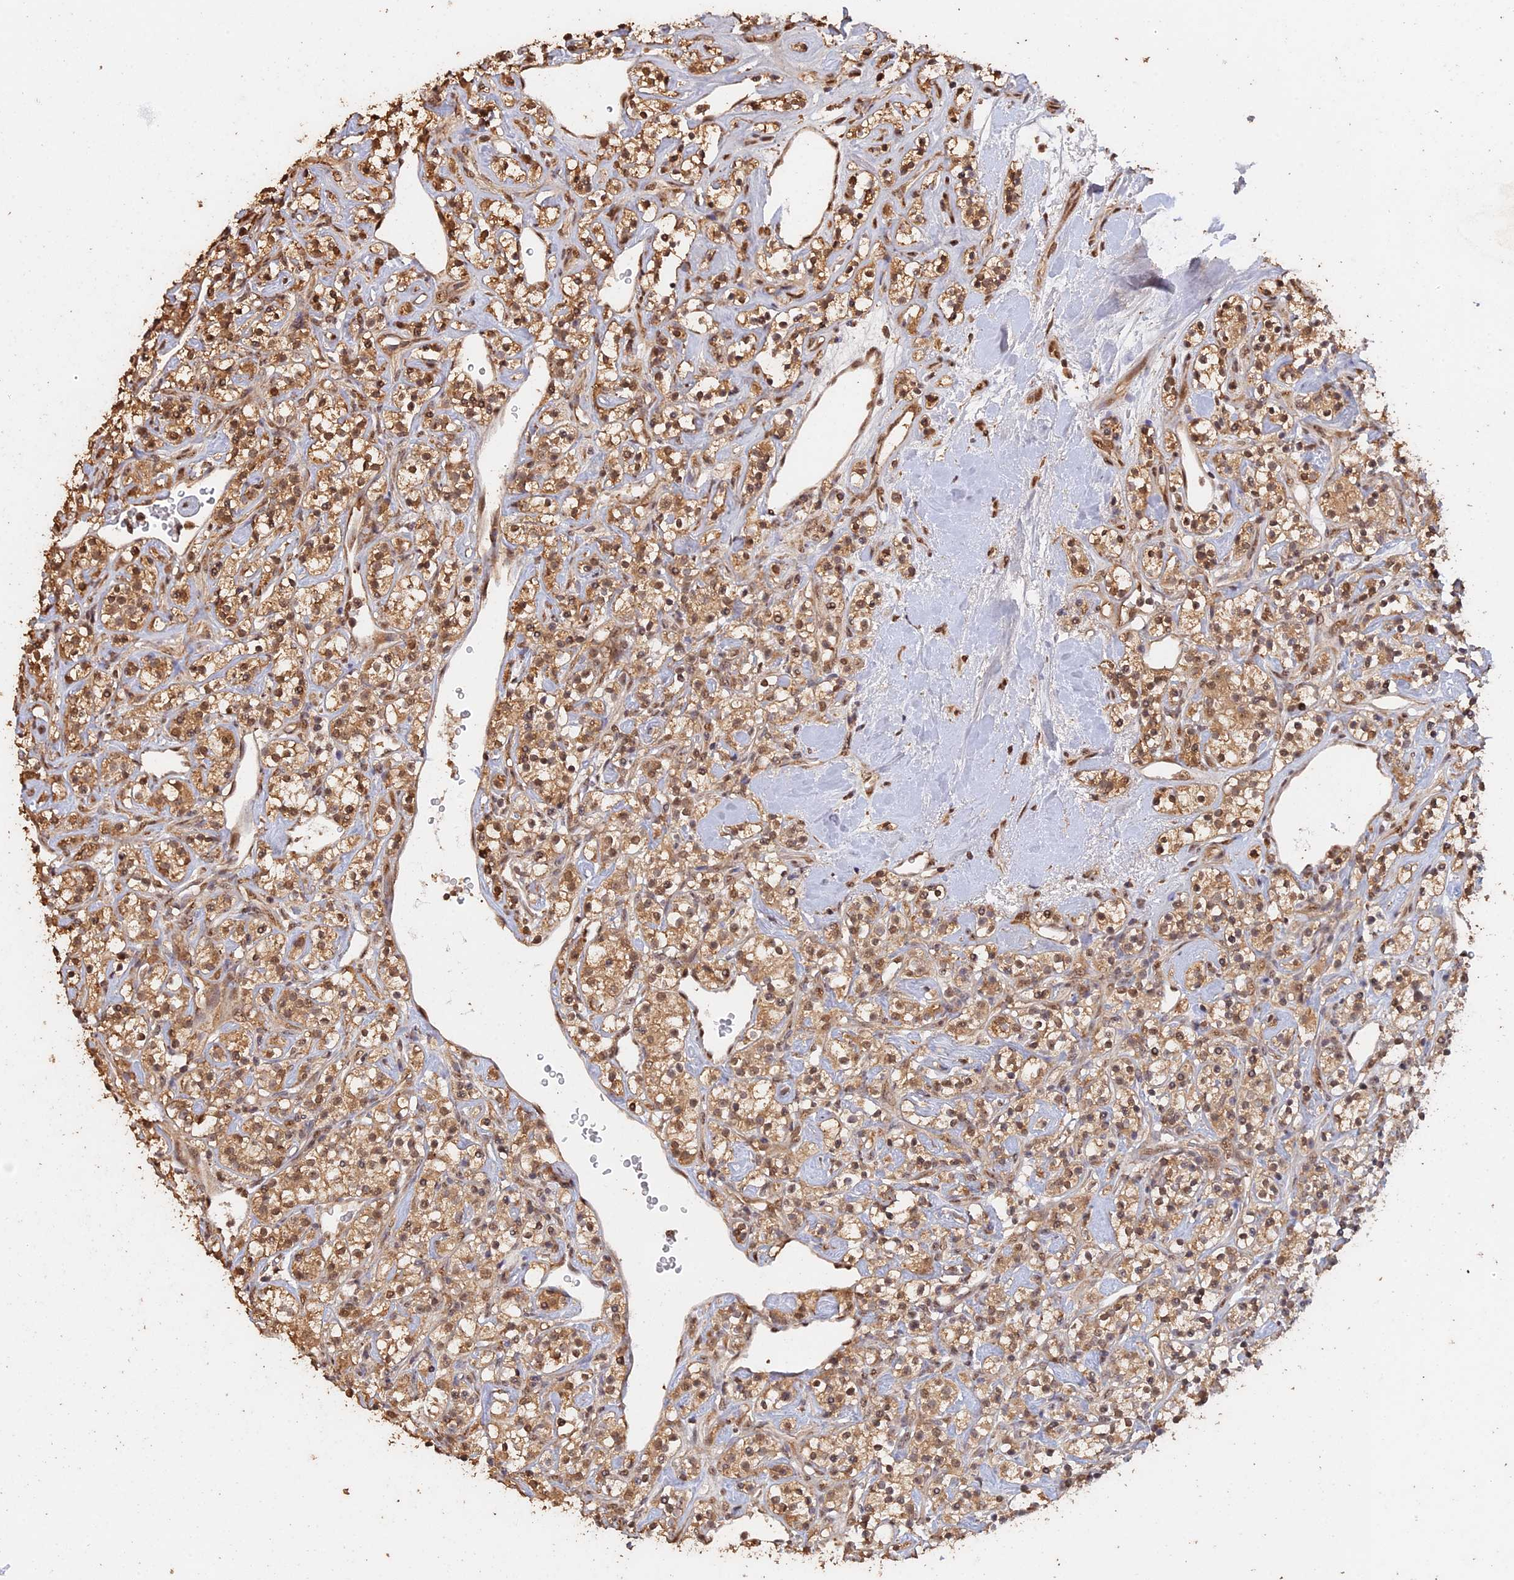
{"staining": {"intensity": "moderate", "quantity": ">75%", "location": "cytoplasmic/membranous,nuclear"}, "tissue": "renal cancer", "cell_type": "Tumor cells", "image_type": "cancer", "snomed": [{"axis": "morphology", "description": "Adenocarcinoma, NOS"}, {"axis": "topography", "description": "Kidney"}], "caption": "Immunohistochemical staining of human adenocarcinoma (renal) displays medium levels of moderate cytoplasmic/membranous and nuclear staining in approximately >75% of tumor cells.", "gene": "PSMC6", "patient": {"sex": "male", "age": 77}}